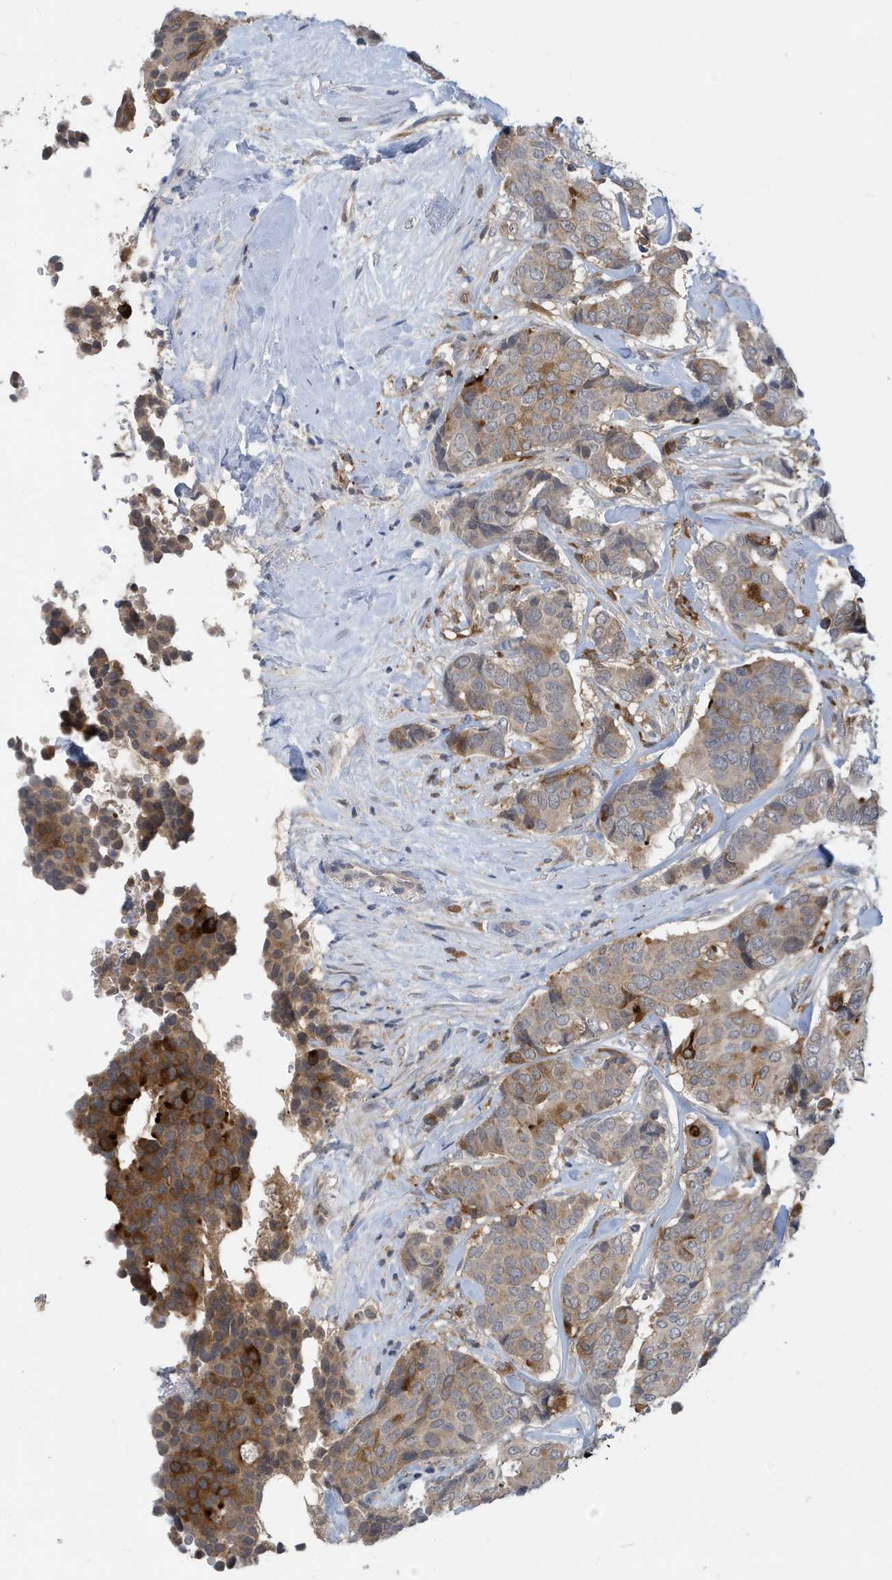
{"staining": {"intensity": "strong", "quantity": "<25%", "location": "cytoplasmic/membranous"}, "tissue": "breast cancer", "cell_type": "Tumor cells", "image_type": "cancer", "snomed": [{"axis": "morphology", "description": "Duct carcinoma"}, {"axis": "topography", "description": "Breast"}], "caption": "Immunohistochemistry image of neoplastic tissue: breast intraductal carcinoma stained using immunohistochemistry (IHC) exhibits medium levels of strong protein expression localized specifically in the cytoplasmic/membranous of tumor cells, appearing as a cytoplasmic/membranous brown color.", "gene": "NSUN3", "patient": {"sex": "female", "age": 75}}